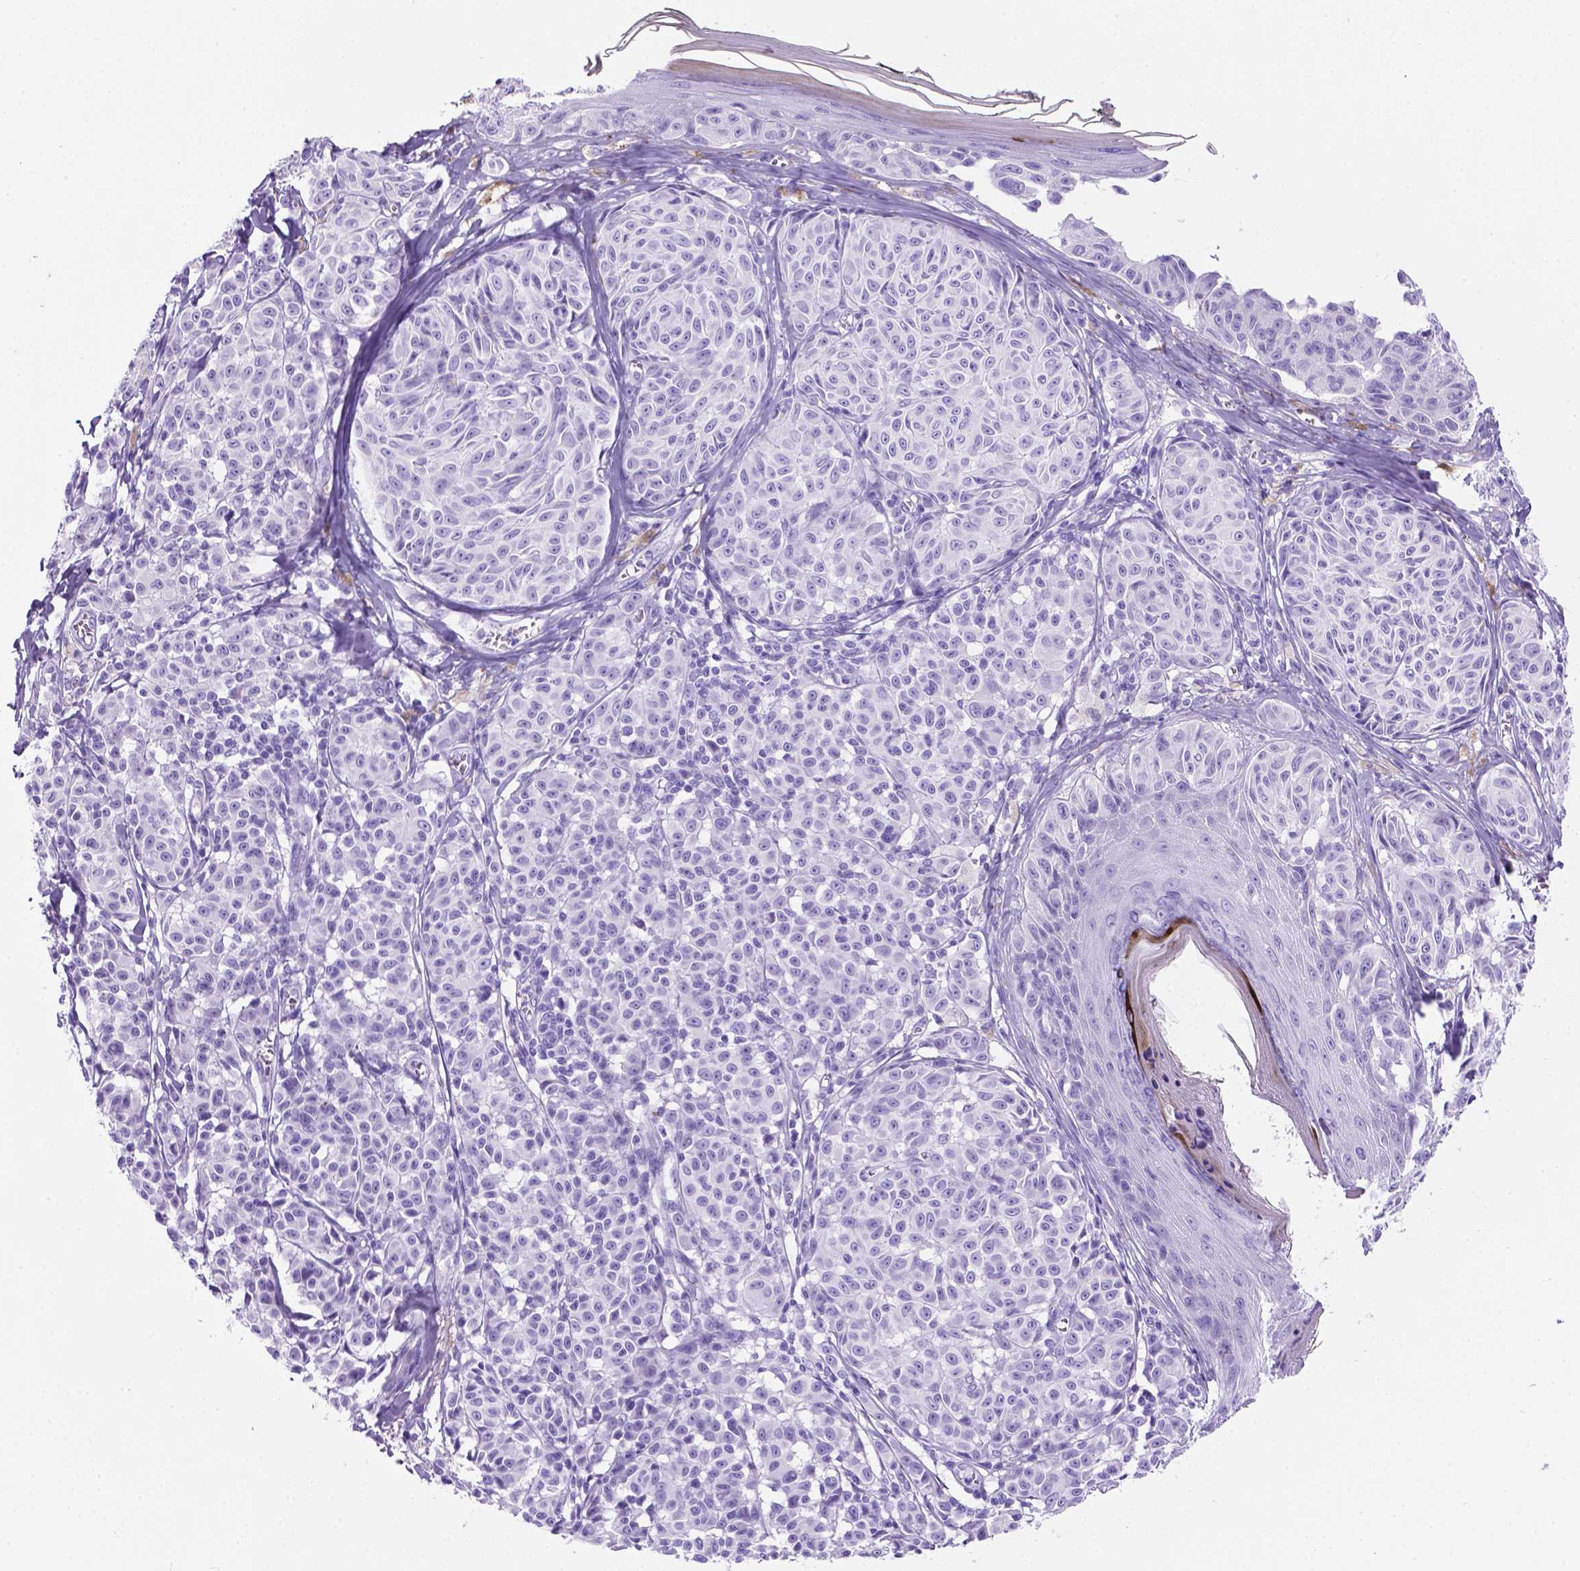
{"staining": {"intensity": "negative", "quantity": "none", "location": "none"}, "tissue": "melanoma", "cell_type": "Tumor cells", "image_type": "cancer", "snomed": [{"axis": "morphology", "description": "Malignant melanoma, NOS"}, {"axis": "topography", "description": "Skin"}], "caption": "Human melanoma stained for a protein using immunohistochemistry exhibits no staining in tumor cells.", "gene": "C17orf107", "patient": {"sex": "female", "age": 43}}